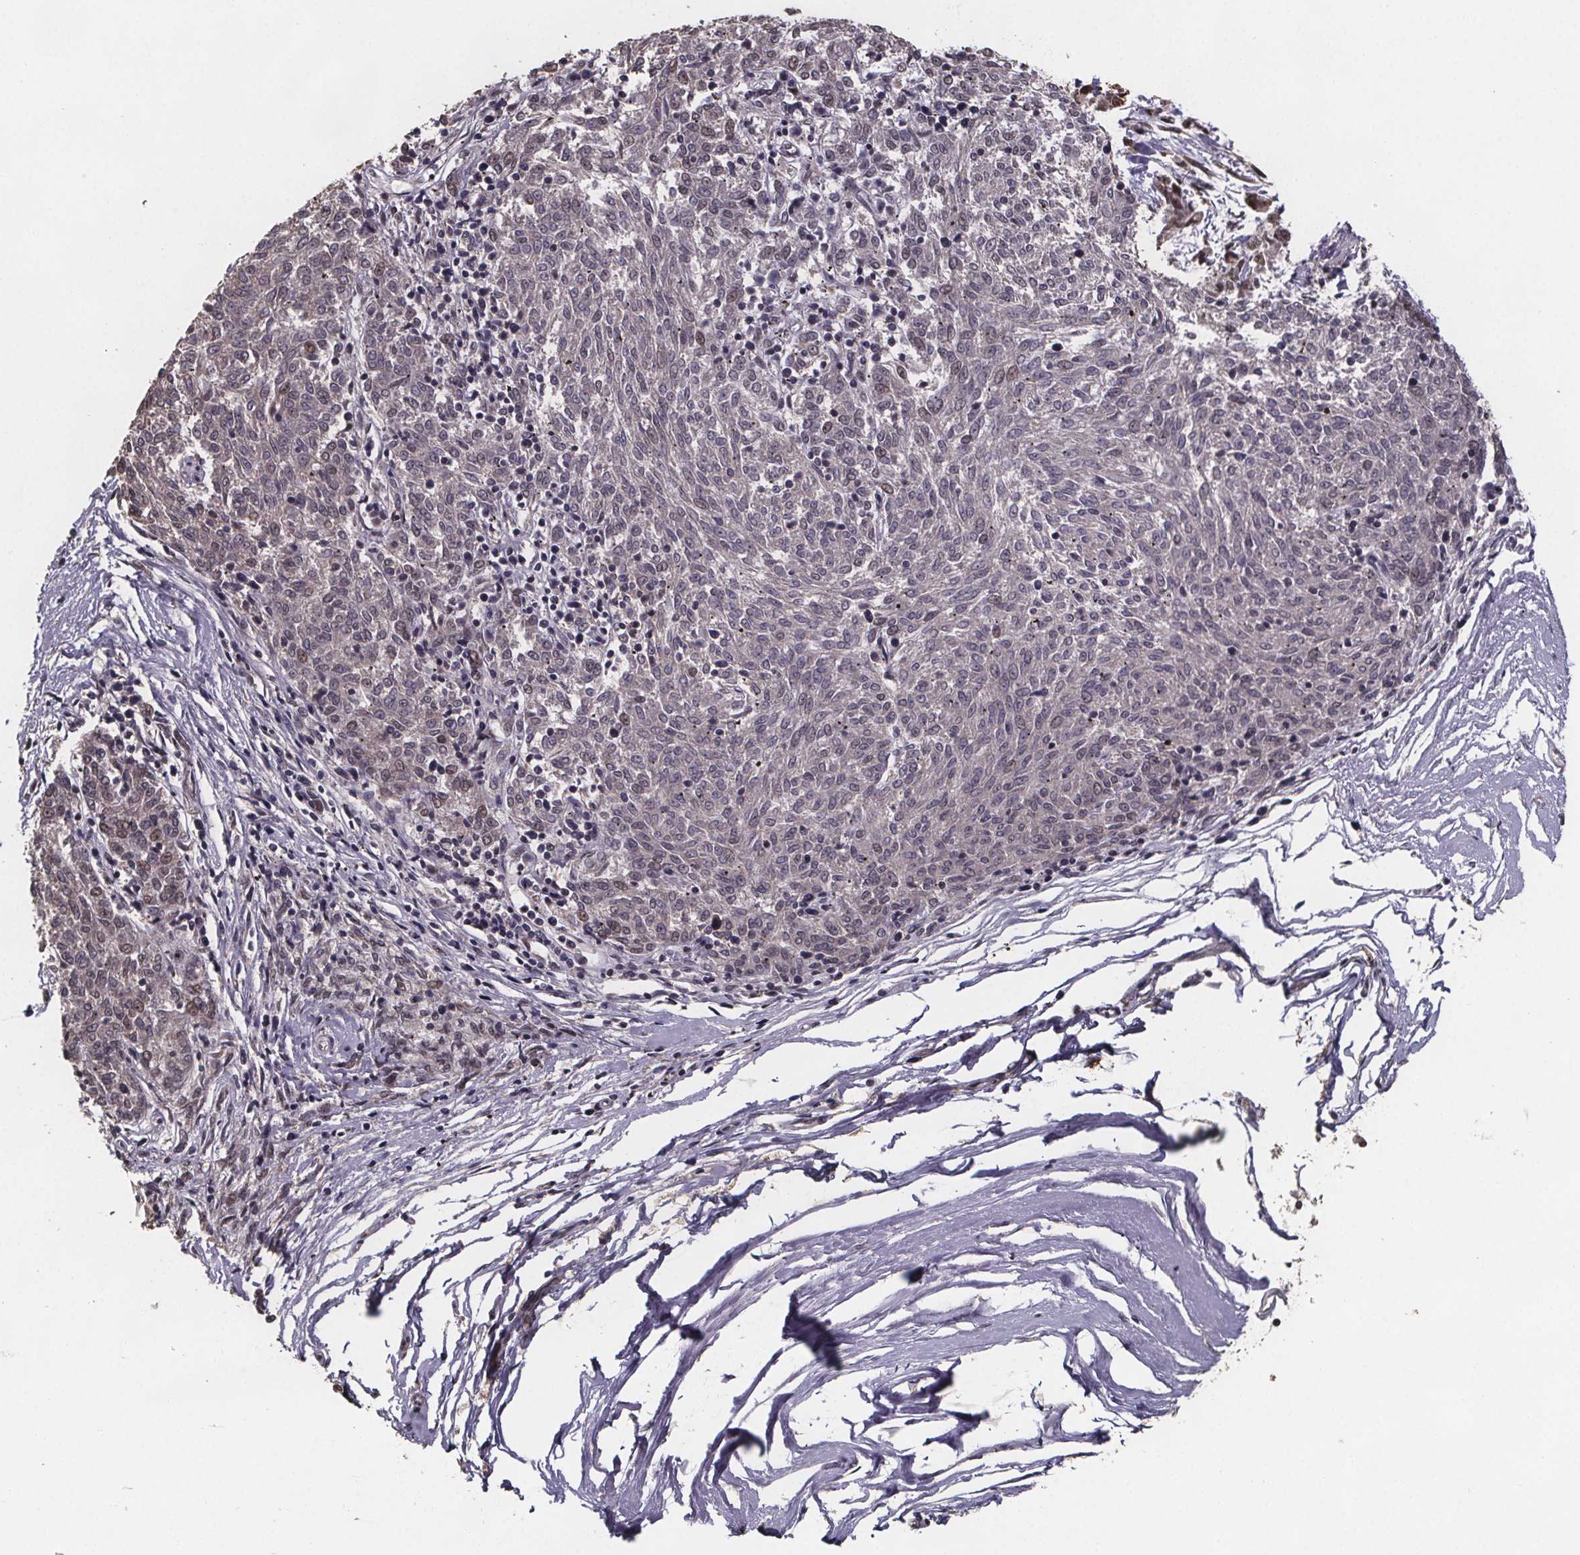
{"staining": {"intensity": "weak", "quantity": "<25%", "location": "nuclear"}, "tissue": "melanoma", "cell_type": "Tumor cells", "image_type": "cancer", "snomed": [{"axis": "morphology", "description": "Malignant melanoma, NOS"}, {"axis": "topography", "description": "Skin"}], "caption": "Tumor cells are negative for brown protein staining in melanoma.", "gene": "U2SURP", "patient": {"sex": "female", "age": 72}}